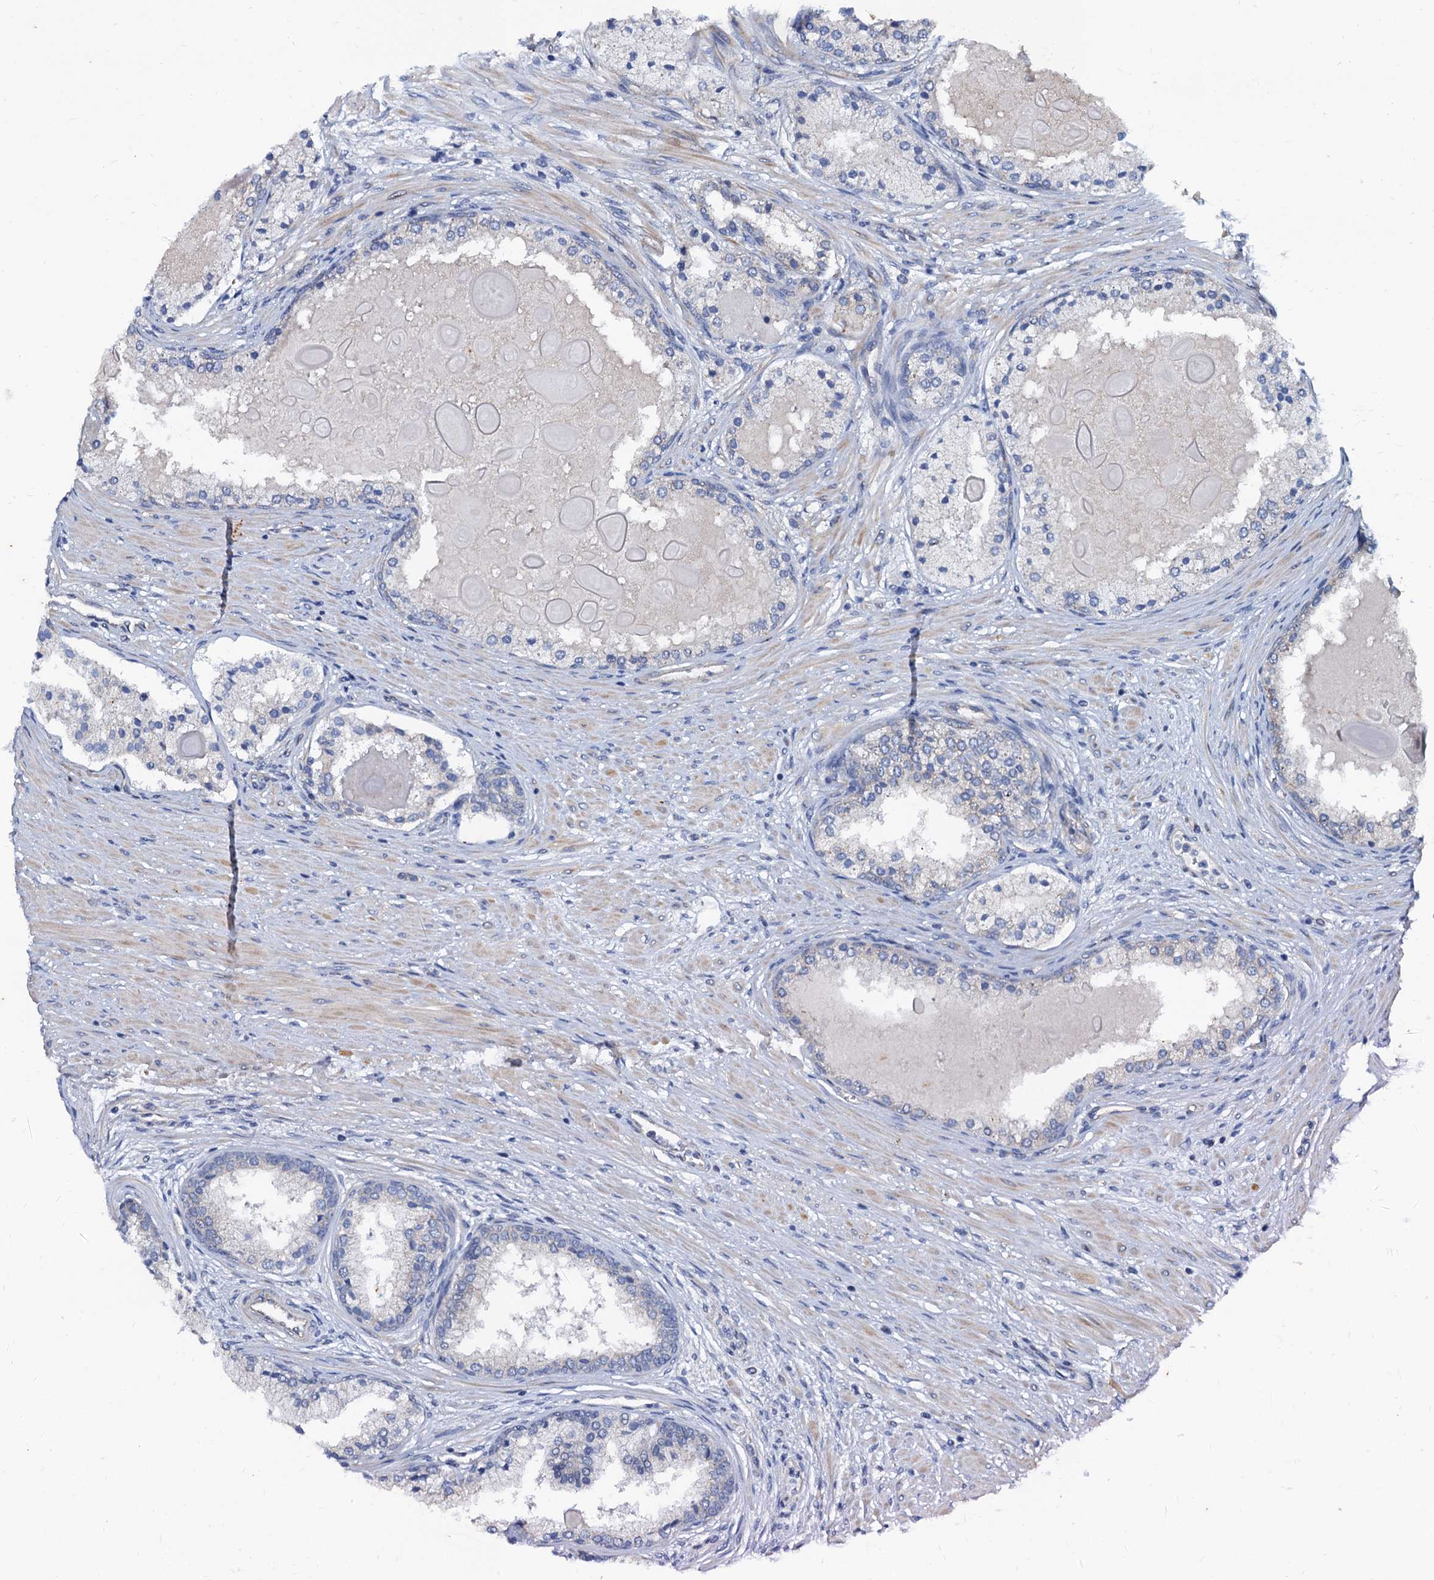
{"staining": {"intensity": "negative", "quantity": "none", "location": "none"}, "tissue": "prostate cancer", "cell_type": "Tumor cells", "image_type": "cancer", "snomed": [{"axis": "morphology", "description": "Adenocarcinoma, Low grade"}, {"axis": "topography", "description": "Prostate"}], "caption": "Immunohistochemical staining of prostate low-grade adenocarcinoma displays no significant expression in tumor cells.", "gene": "NGRN", "patient": {"sex": "male", "age": 59}}